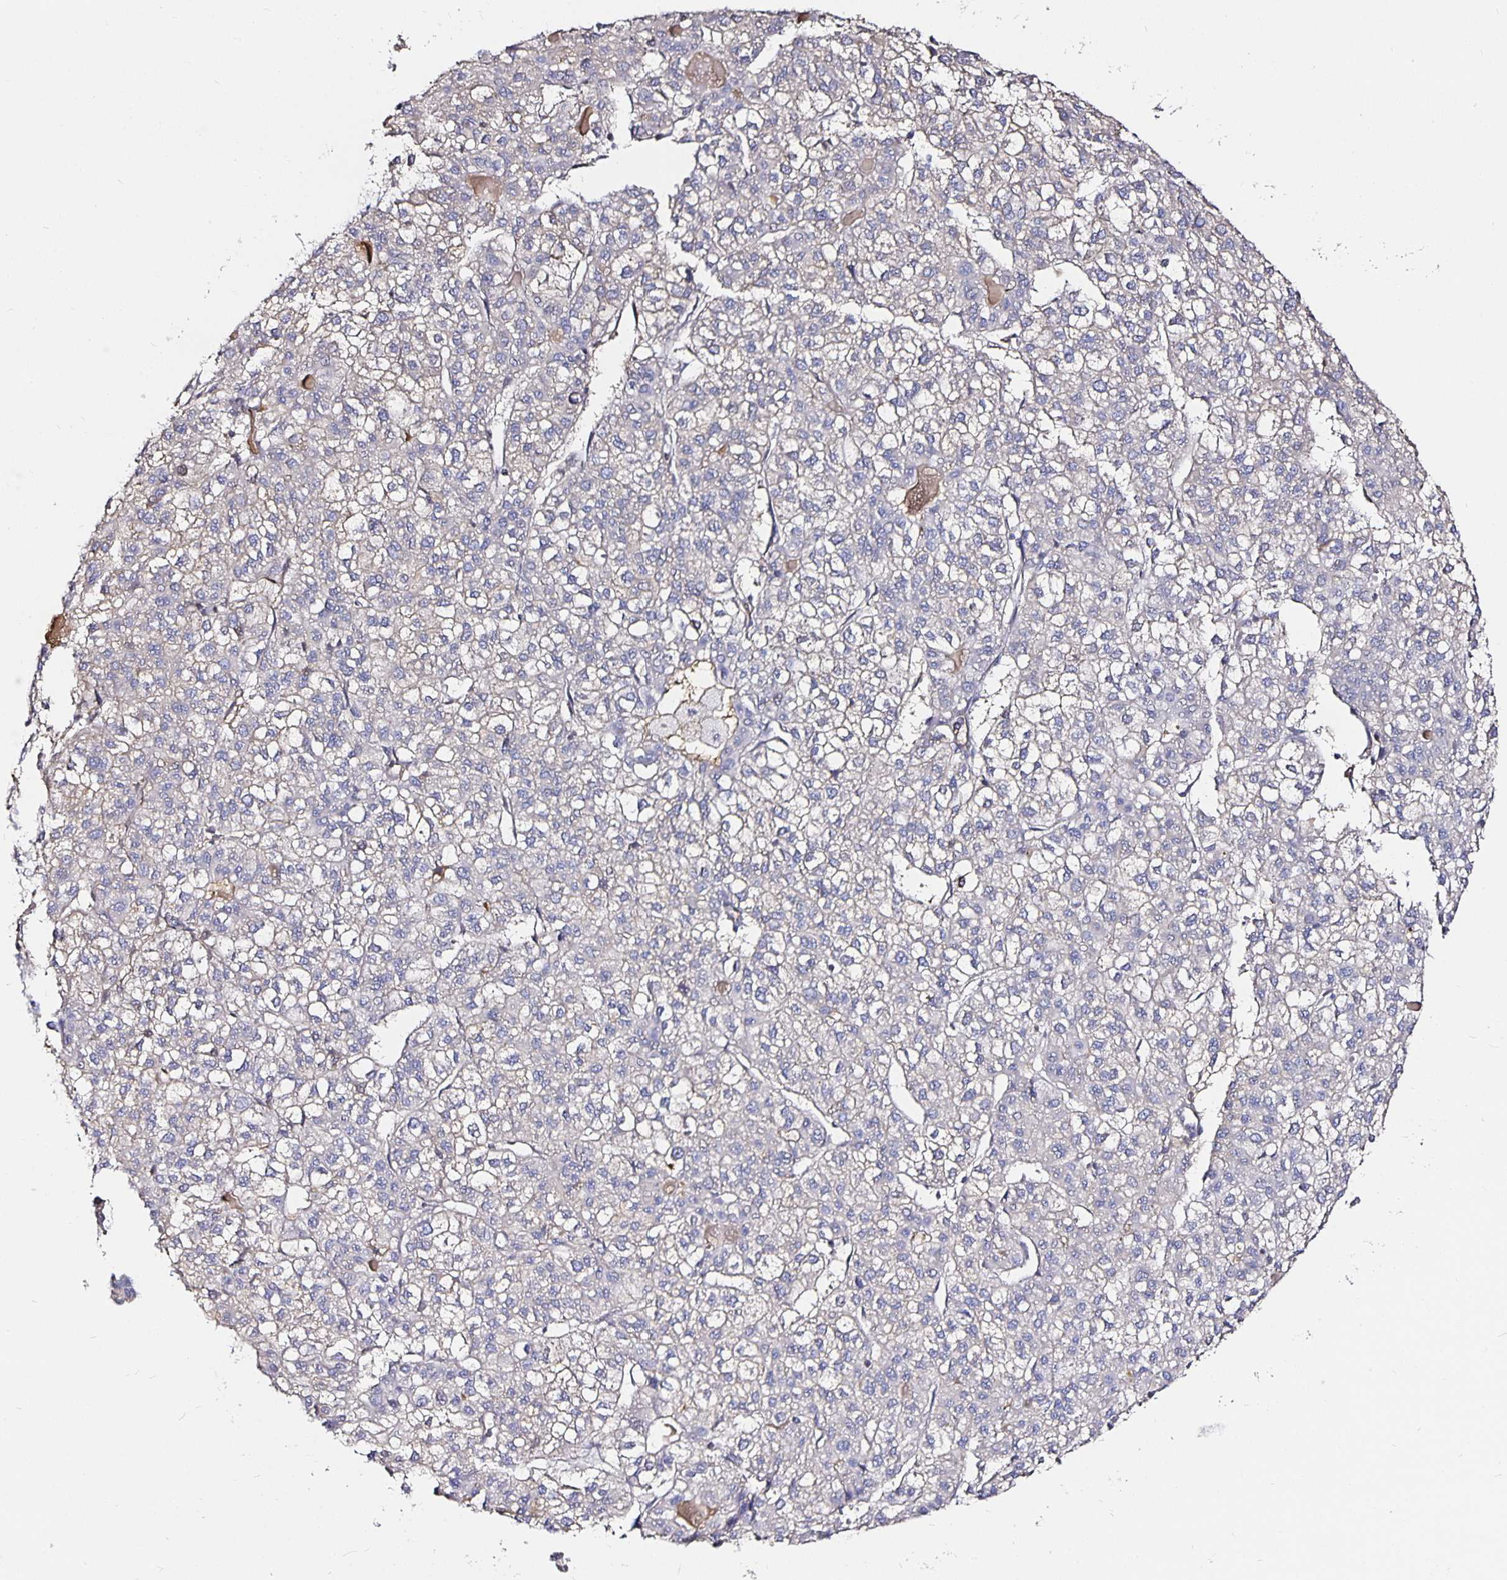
{"staining": {"intensity": "negative", "quantity": "none", "location": "none"}, "tissue": "liver cancer", "cell_type": "Tumor cells", "image_type": "cancer", "snomed": [{"axis": "morphology", "description": "Carcinoma, Hepatocellular, NOS"}, {"axis": "topography", "description": "Liver"}], "caption": "DAB (3,3'-diaminobenzidine) immunohistochemical staining of human liver cancer (hepatocellular carcinoma) reveals no significant expression in tumor cells.", "gene": "TTR", "patient": {"sex": "female", "age": 43}}